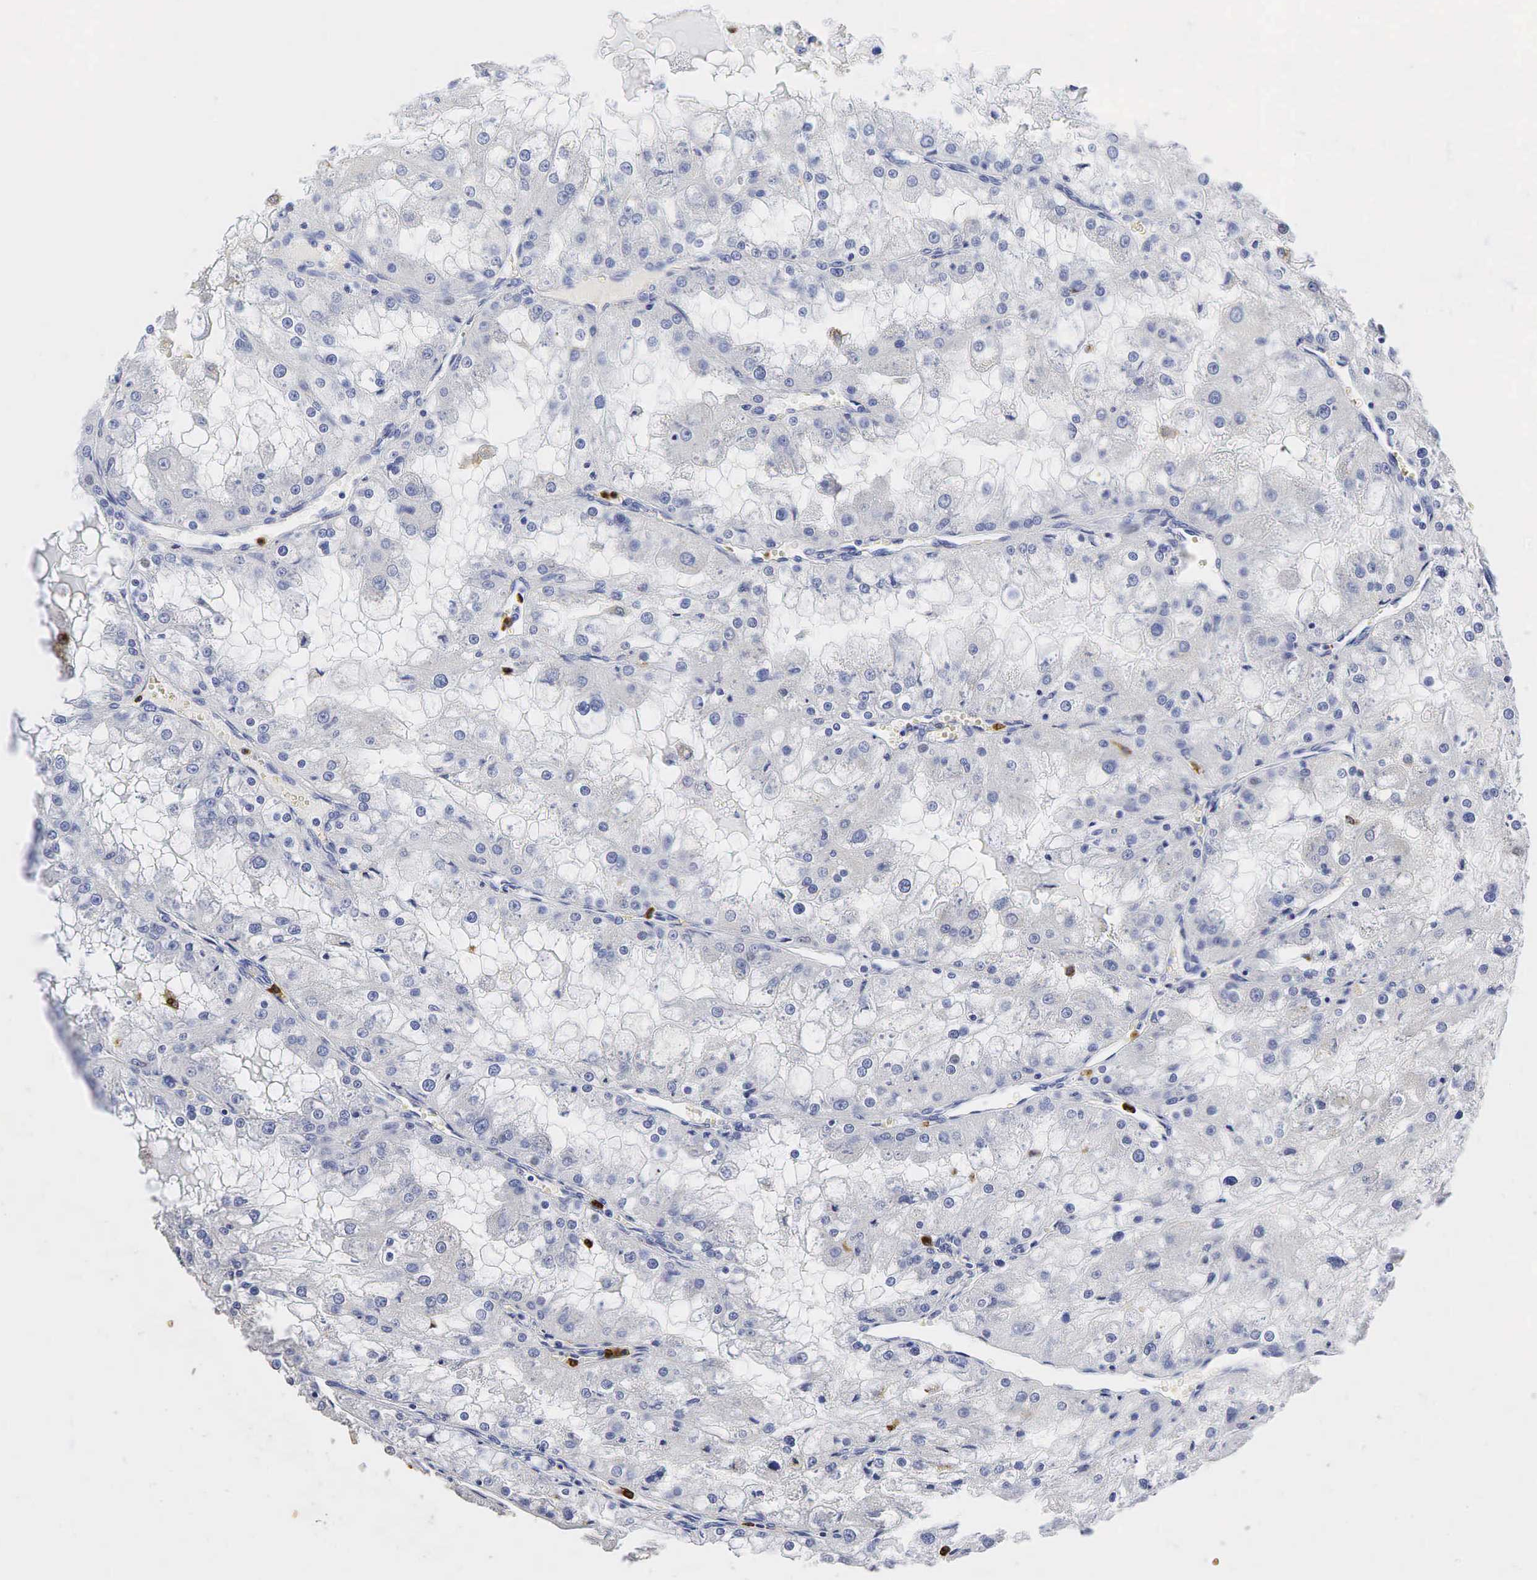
{"staining": {"intensity": "negative", "quantity": "none", "location": "none"}, "tissue": "renal cancer", "cell_type": "Tumor cells", "image_type": "cancer", "snomed": [{"axis": "morphology", "description": "Adenocarcinoma, NOS"}, {"axis": "topography", "description": "Kidney"}], "caption": "Tumor cells show no significant protein positivity in renal adenocarcinoma. (DAB immunohistochemistry (IHC) with hematoxylin counter stain).", "gene": "LYZ", "patient": {"sex": "female", "age": 74}}